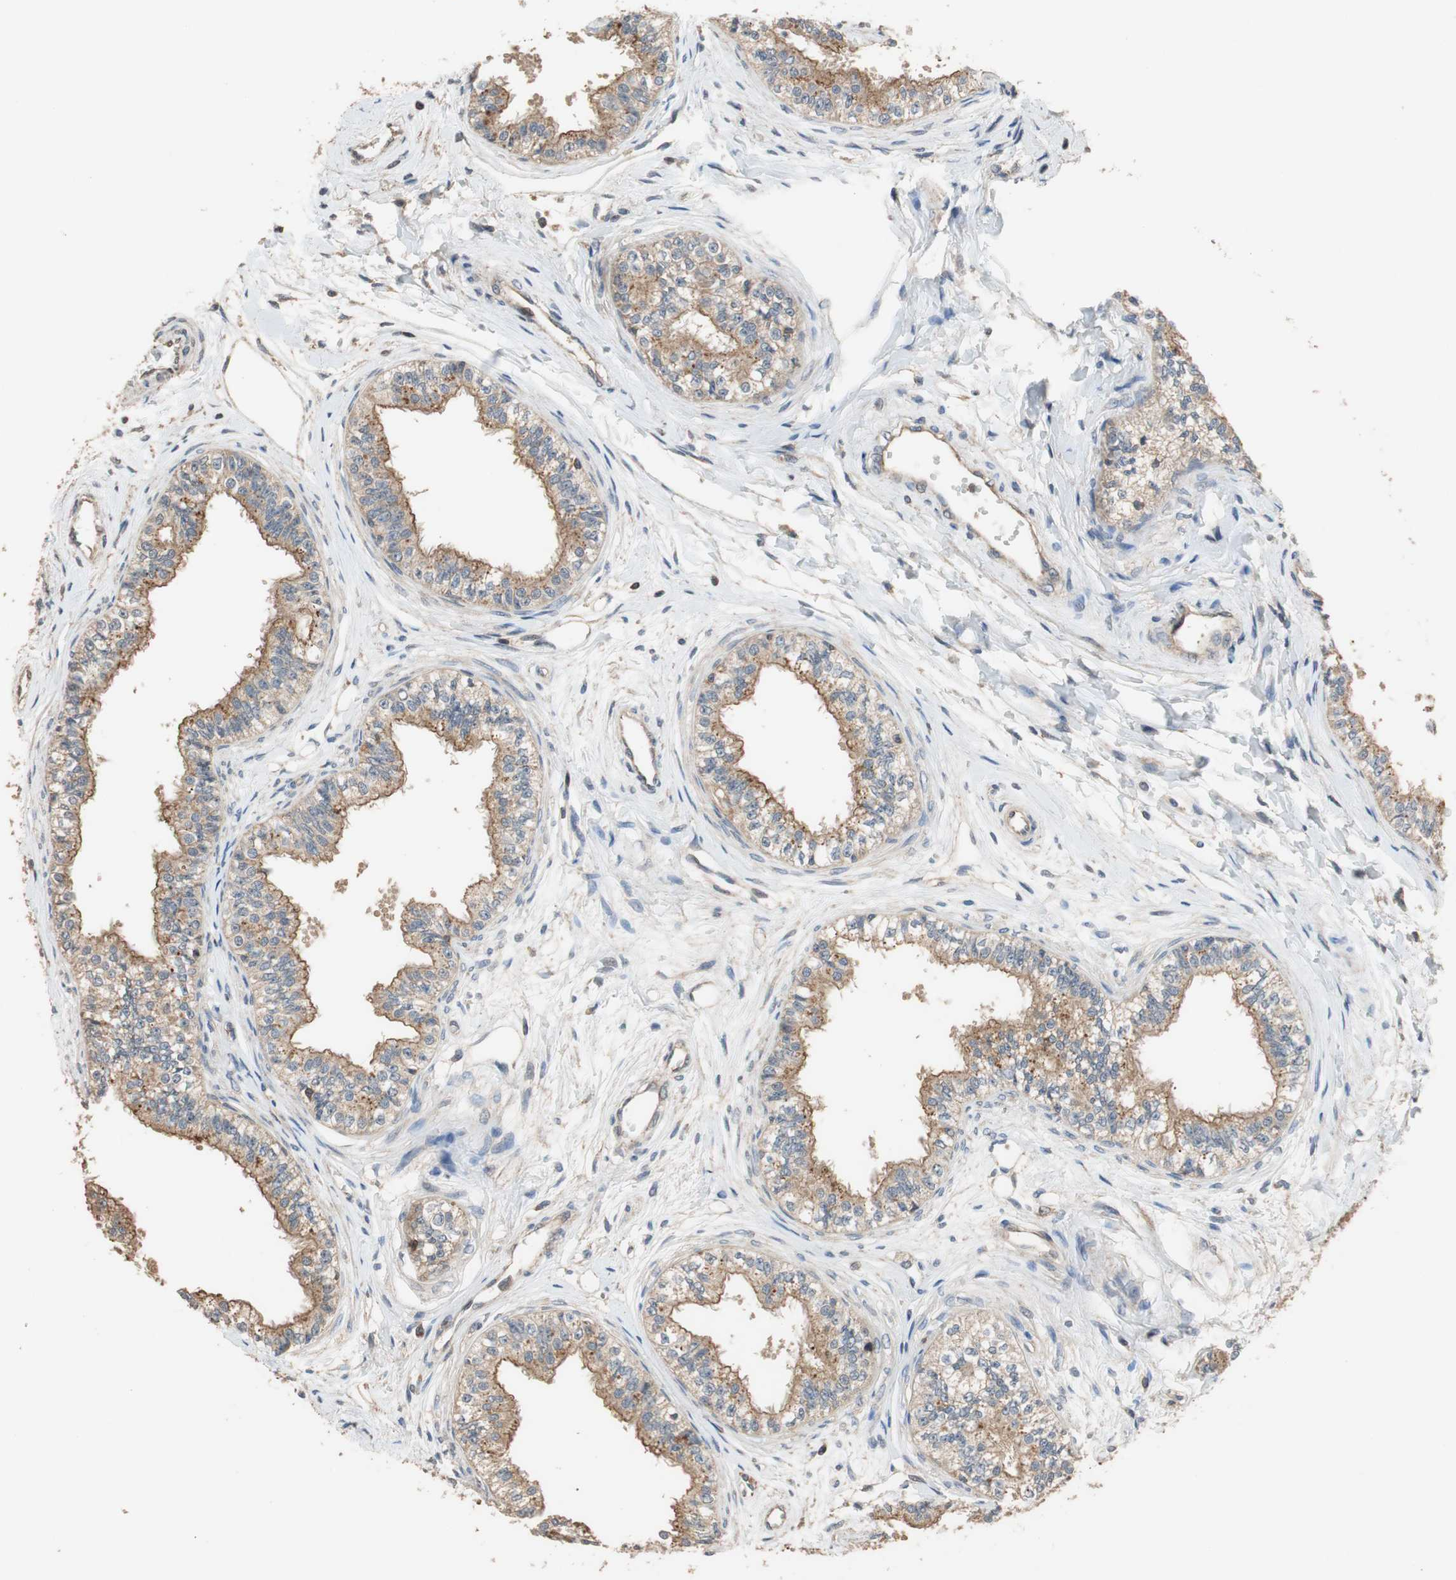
{"staining": {"intensity": "moderate", "quantity": ">75%", "location": "cytoplasmic/membranous"}, "tissue": "epididymis", "cell_type": "Glandular cells", "image_type": "normal", "snomed": [{"axis": "morphology", "description": "Normal tissue, NOS"}, {"axis": "morphology", "description": "Adenocarcinoma, metastatic, NOS"}, {"axis": "topography", "description": "Testis"}, {"axis": "topography", "description": "Epididymis"}], "caption": "IHC histopathology image of unremarkable epididymis: epididymis stained using immunohistochemistry exhibits medium levels of moderate protein expression localized specifically in the cytoplasmic/membranous of glandular cells, appearing as a cytoplasmic/membranous brown color.", "gene": "MAP4K2", "patient": {"sex": "male", "age": 26}}